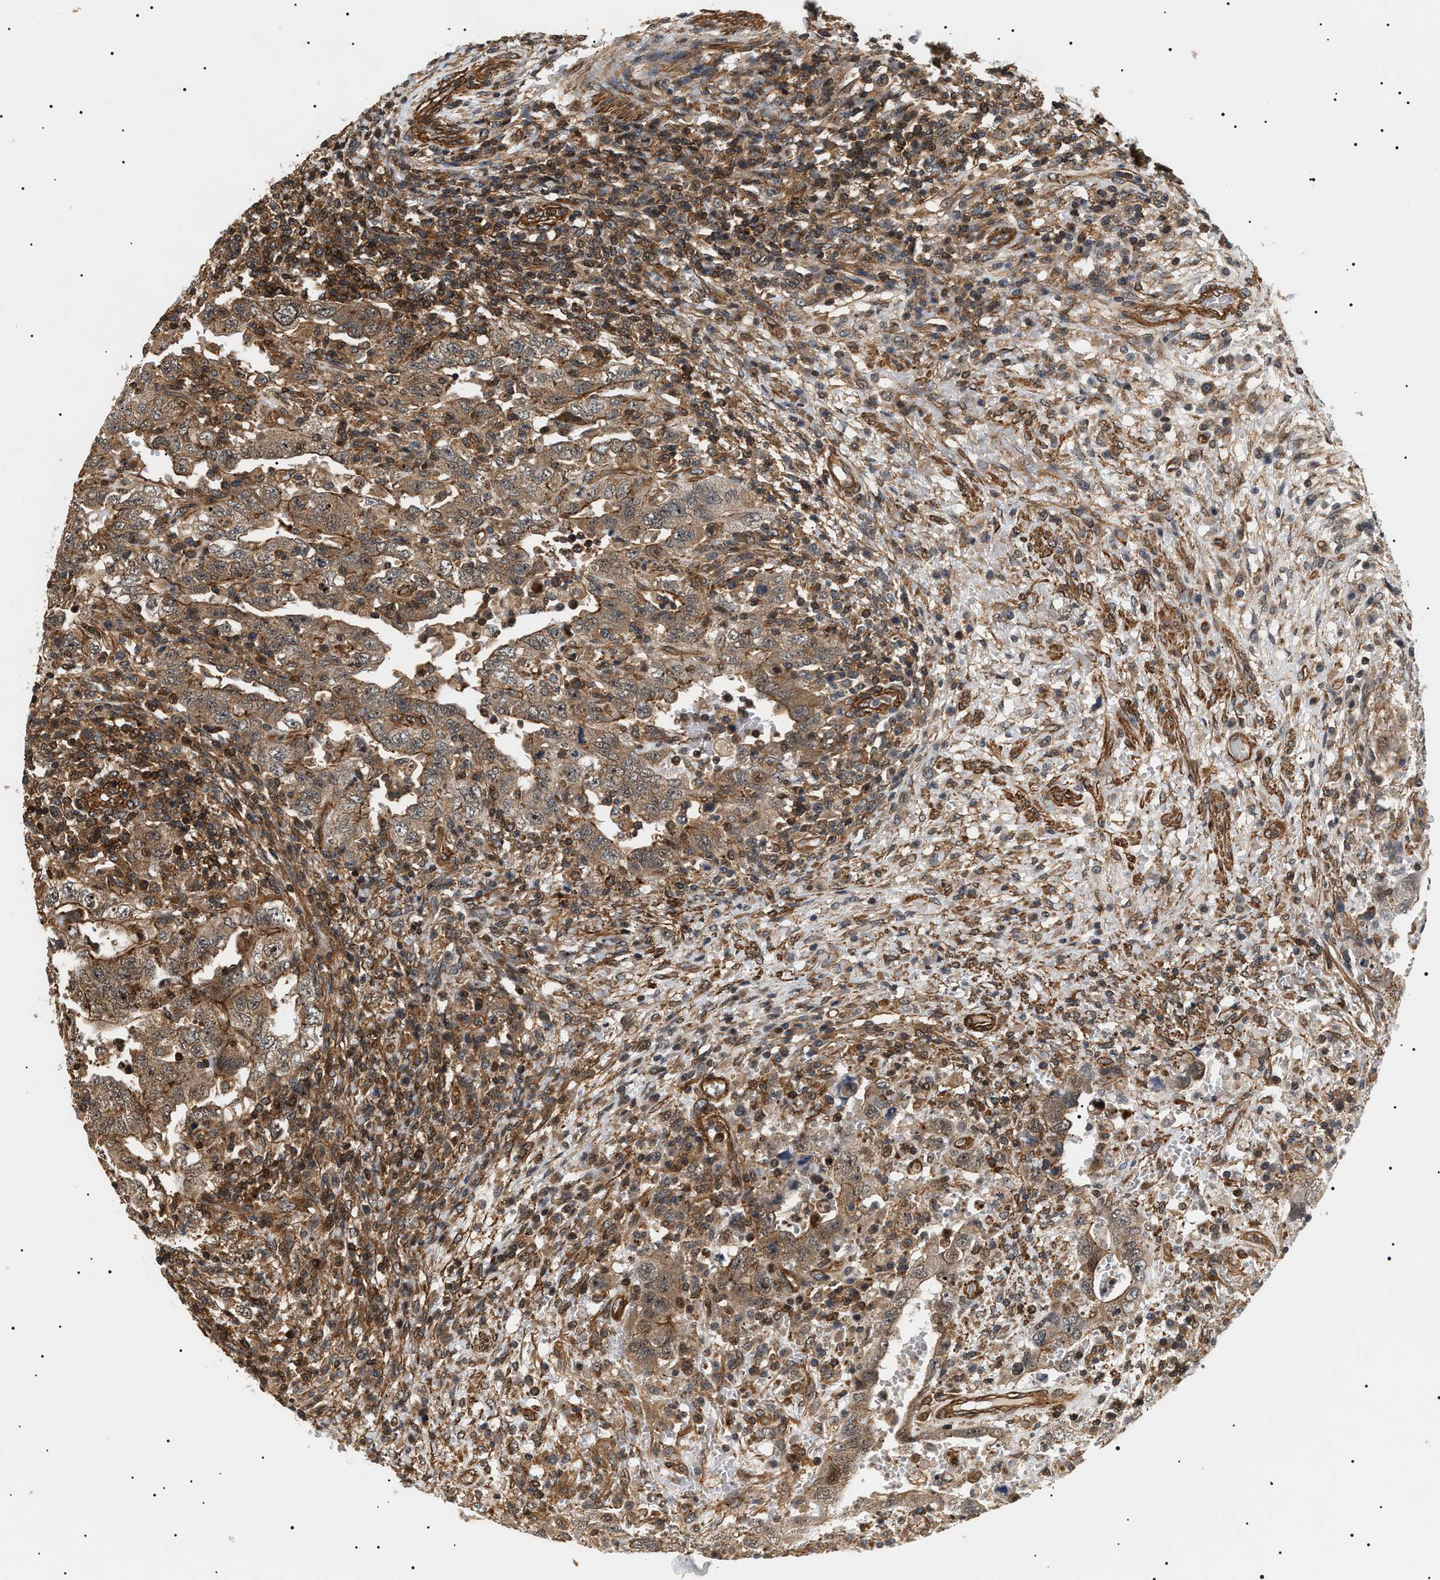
{"staining": {"intensity": "weak", "quantity": ">75%", "location": "cytoplasmic/membranous"}, "tissue": "testis cancer", "cell_type": "Tumor cells", "image_type": "cancer", "snomed": [{"axis": "morphology", "description": "Carcinoma, Embryonal, NOS"}, {"axis": "topography", "description": "Testis"}], "caption": "Embryonal carcinoma (testis) was stained to show a protein in brown. There is low levels of weak cytoplasmic/membranous positivity in about >75% of tumor cells.", "gene": "SH3GLB2", "patient": {"sex": "male", "age": 26}}